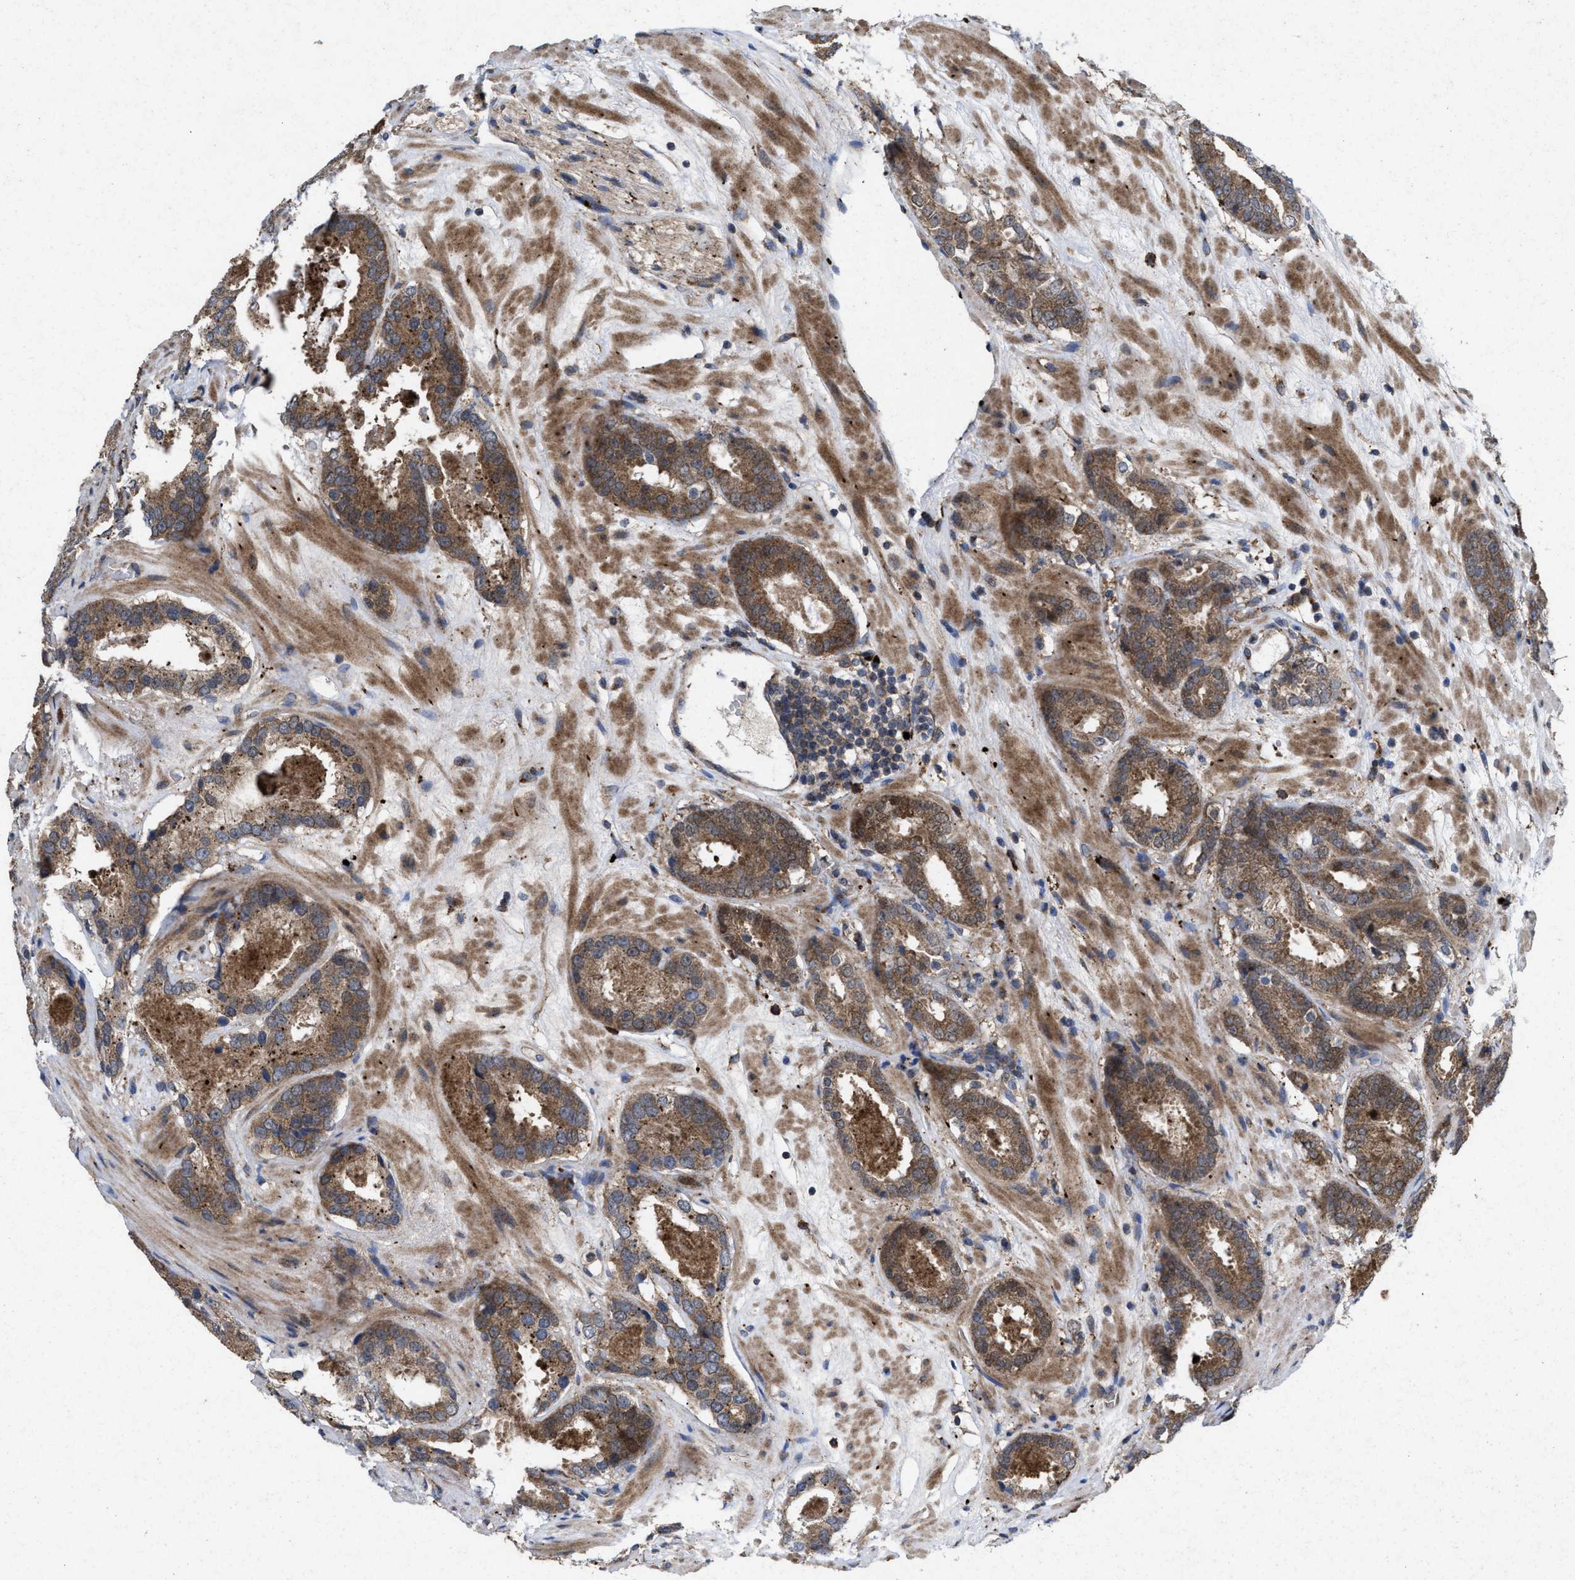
{"staining": {"intensity": "moderate", "quantity": ">75%", "location": "cytoplasmic/membranous"}, "tissue": "prostate cancer", "cell_type": "Tumor cells", "image_type": "cancer", "snomed": [{"axis": "morphology", "description": "Adenocarcinoma, Low grade"}, {"axis": "topography", "description": "Prostate"}], "caption": "Immunohistochemical staining of human adenocarcinoma (low-grade) (prostate) displays medium levels of moderate cytoplasmic/membranous positivity in about >75% of tumor cells.", "gene": "MSI2", "patient": {"sex": "male", "age": 69}}